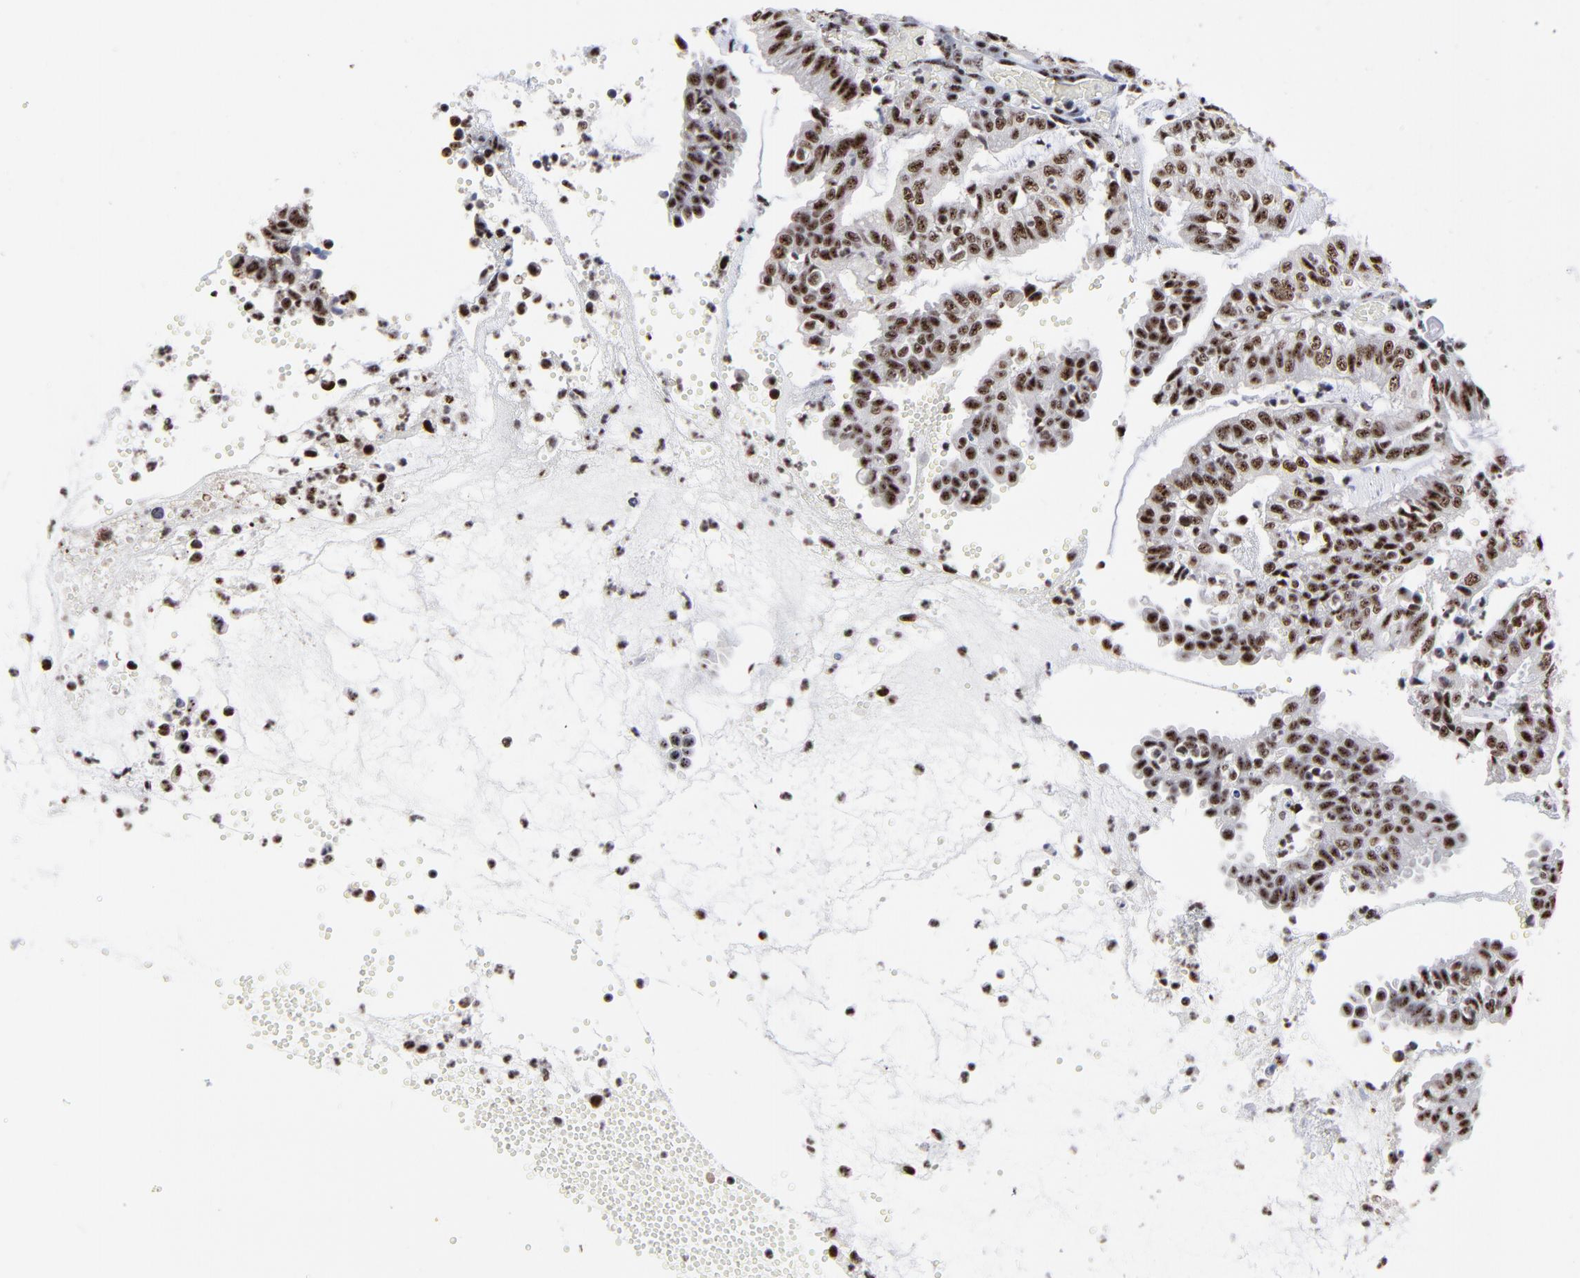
{"staining": {"intensity": "moderate", "quantity": ">75%", "location": "nuclear"}, "tissue": "endometrial cancer", "cell_type": "Tumor cells", "image_type": "cancer", "snomed": [{"axis": "morphology", "description": "Adenocarcinoma, NOS"}, {"axis": "topography", "description": "Endometrium"}], "caption": "Tumor cells show medium levels of moderate nuclear expression in about >75% of cells in endometrial cancer (adenocarcinoma).", "gene": "MBD4", "patient": {"sex": "female", "age": 66}}